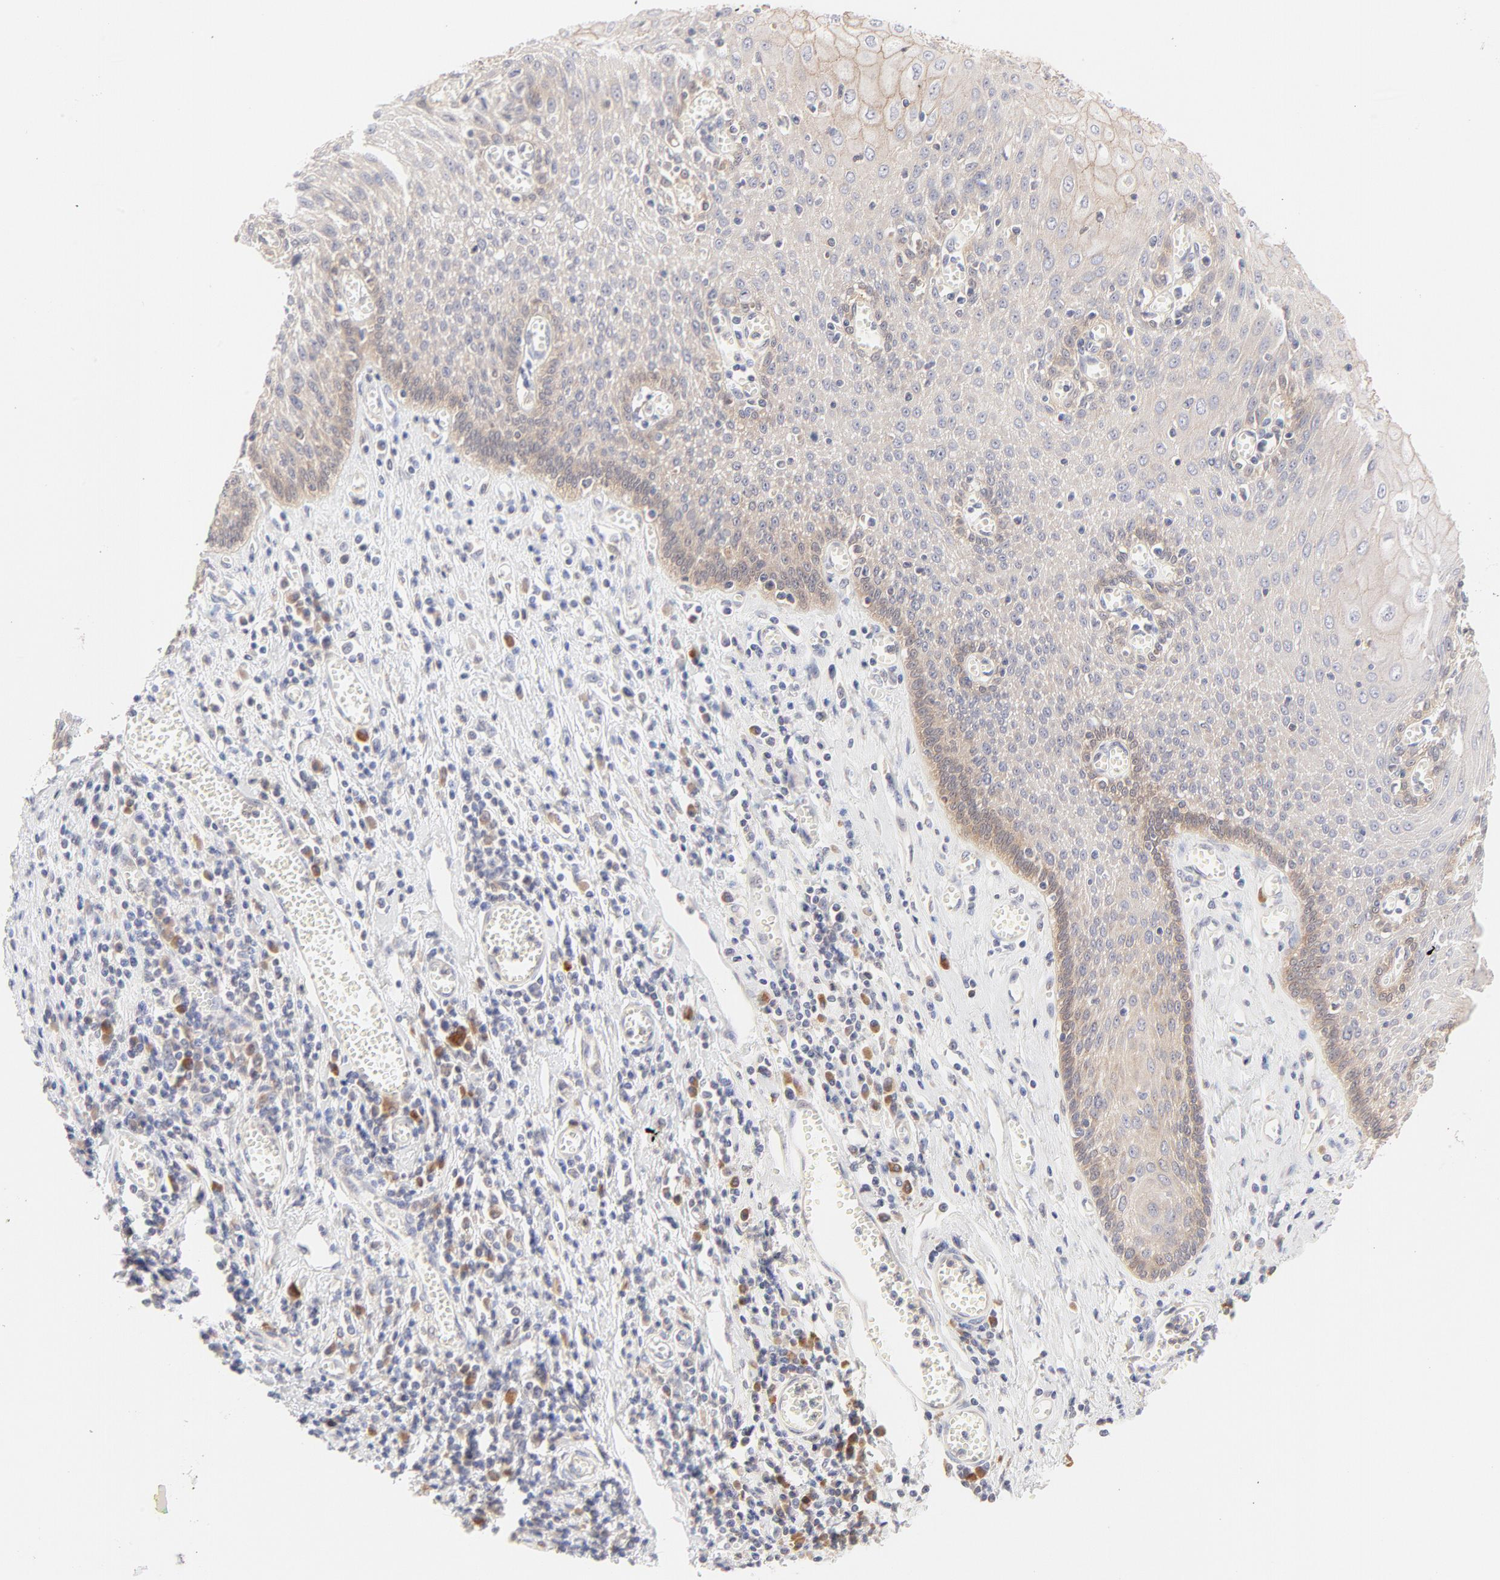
{"staining": {"intensity": "moderate", "quantity": "25%-75%", "location": "cytoplasmic/membranous"}, "tissue": "esophagus", "cell_type": "Squamous epithelial cells", "image_type": "normal", "snomed": [{"axis": "morphology", "description": "Normal tissue, NOS"}, {"axis": "morphology", "description": "Squamous cell carcinoma, NOS"}, {"axis": "topography", "description": "Esophagus"}], "caption": "Immunohistochemical staining of normal human esophagus shows medium levels of moderate cytoplasmic/membranous expression in approximately 25%-75% of squamous epithelial cells. The protein of interest is stained brown, and the nuclei are stained in blue (DAB (3,3'-diaminobenzidine) IHC with brightfield microscopy, high magnification).", "gene": "RPS6KA1", "patient": {"sex": "male", "age": 65}}